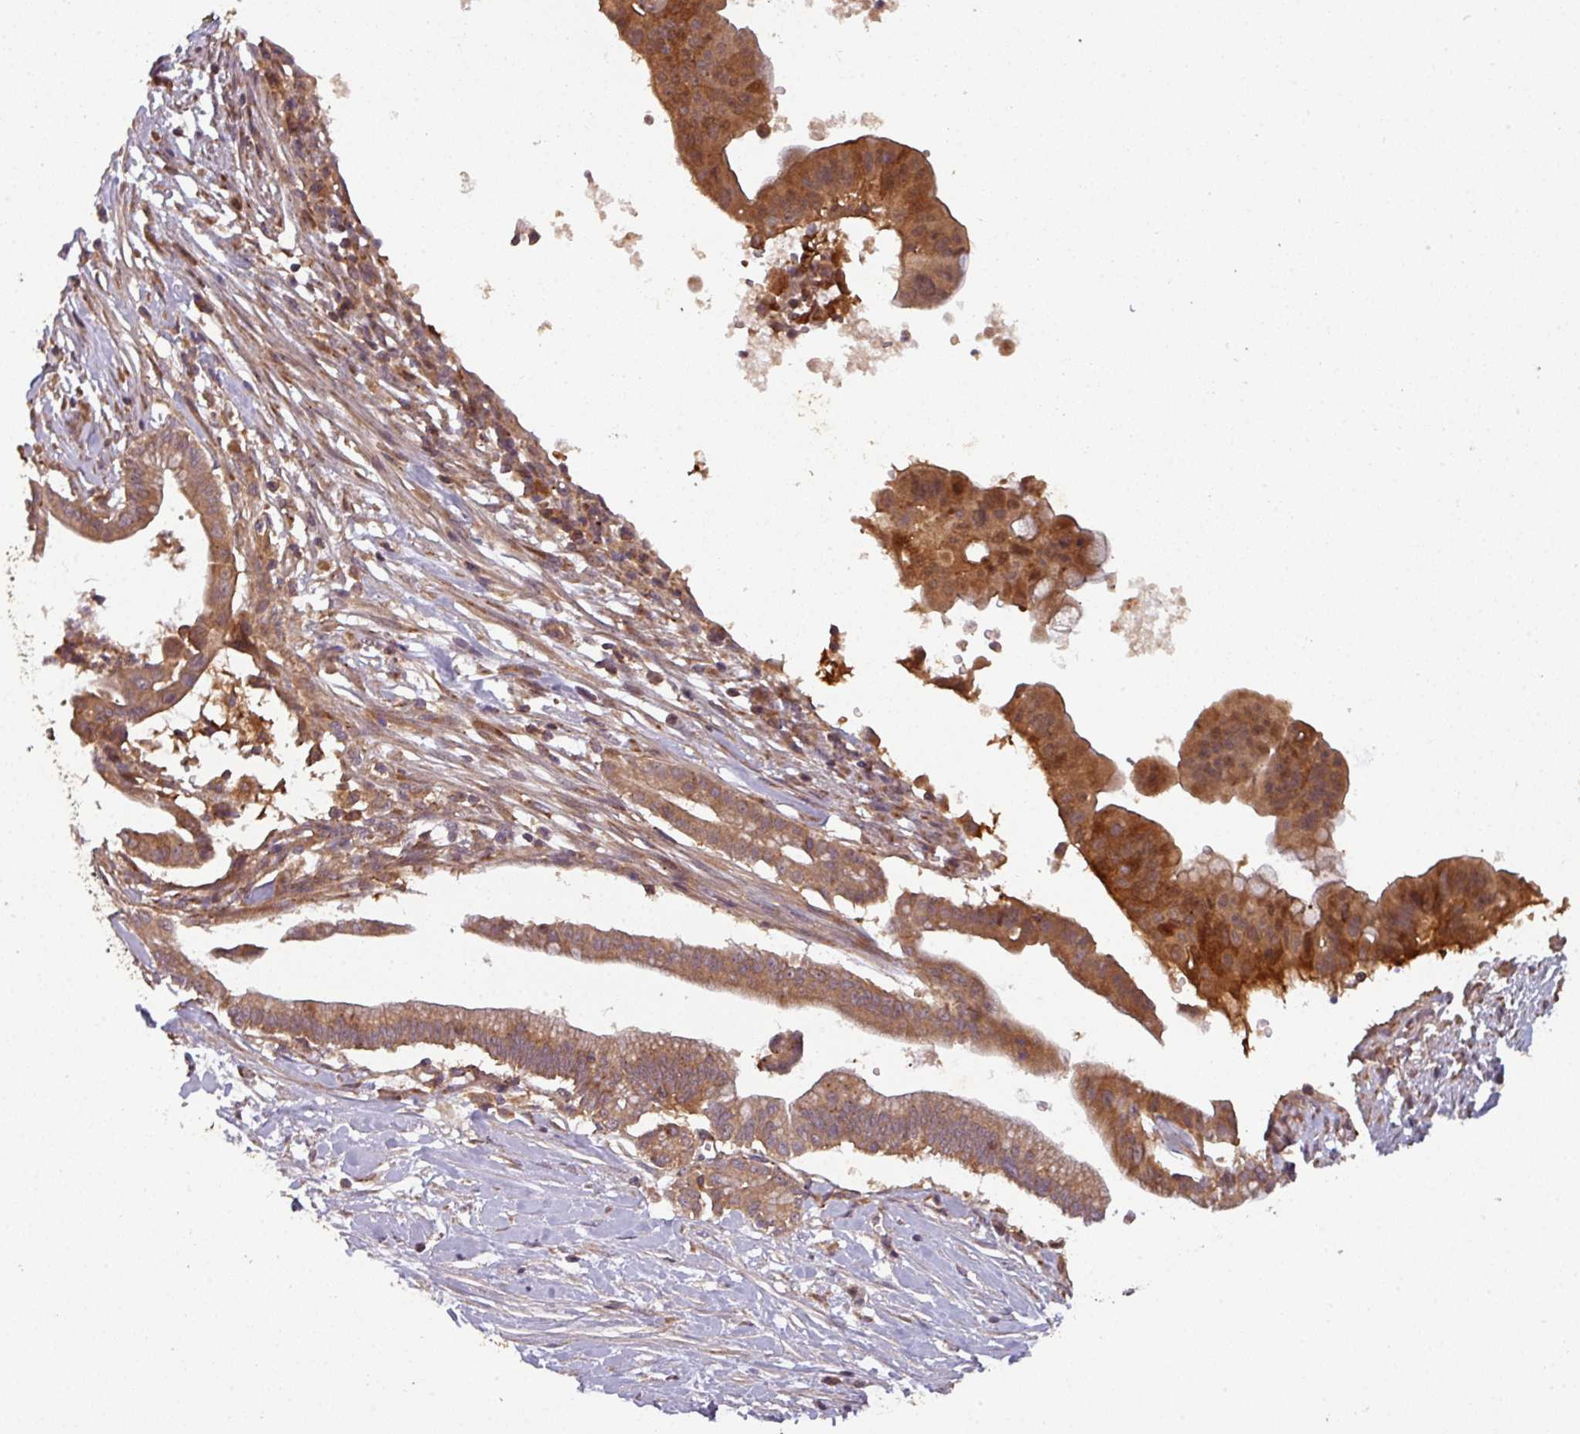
{"staining": {"intensity": "moderate", "quantity": ">75%", "location": "cytoplasmic/membranous,nuclear"}, "tissue": "pancreatic cancer", "cell_type": "Tumor cells", "image_type": "cancer", "snomed": [{"axis": "morphology", "description": "Adenocarcinoma, NOS"}, {"axis": "topography", "description": "Pancreas"}], "caption": "Pancreatic cancer stained with a protein marker exhibits moderate staining in tumor cells.", "gene": "GSKIP", "patient": {"sex": "male", "age": 68}}